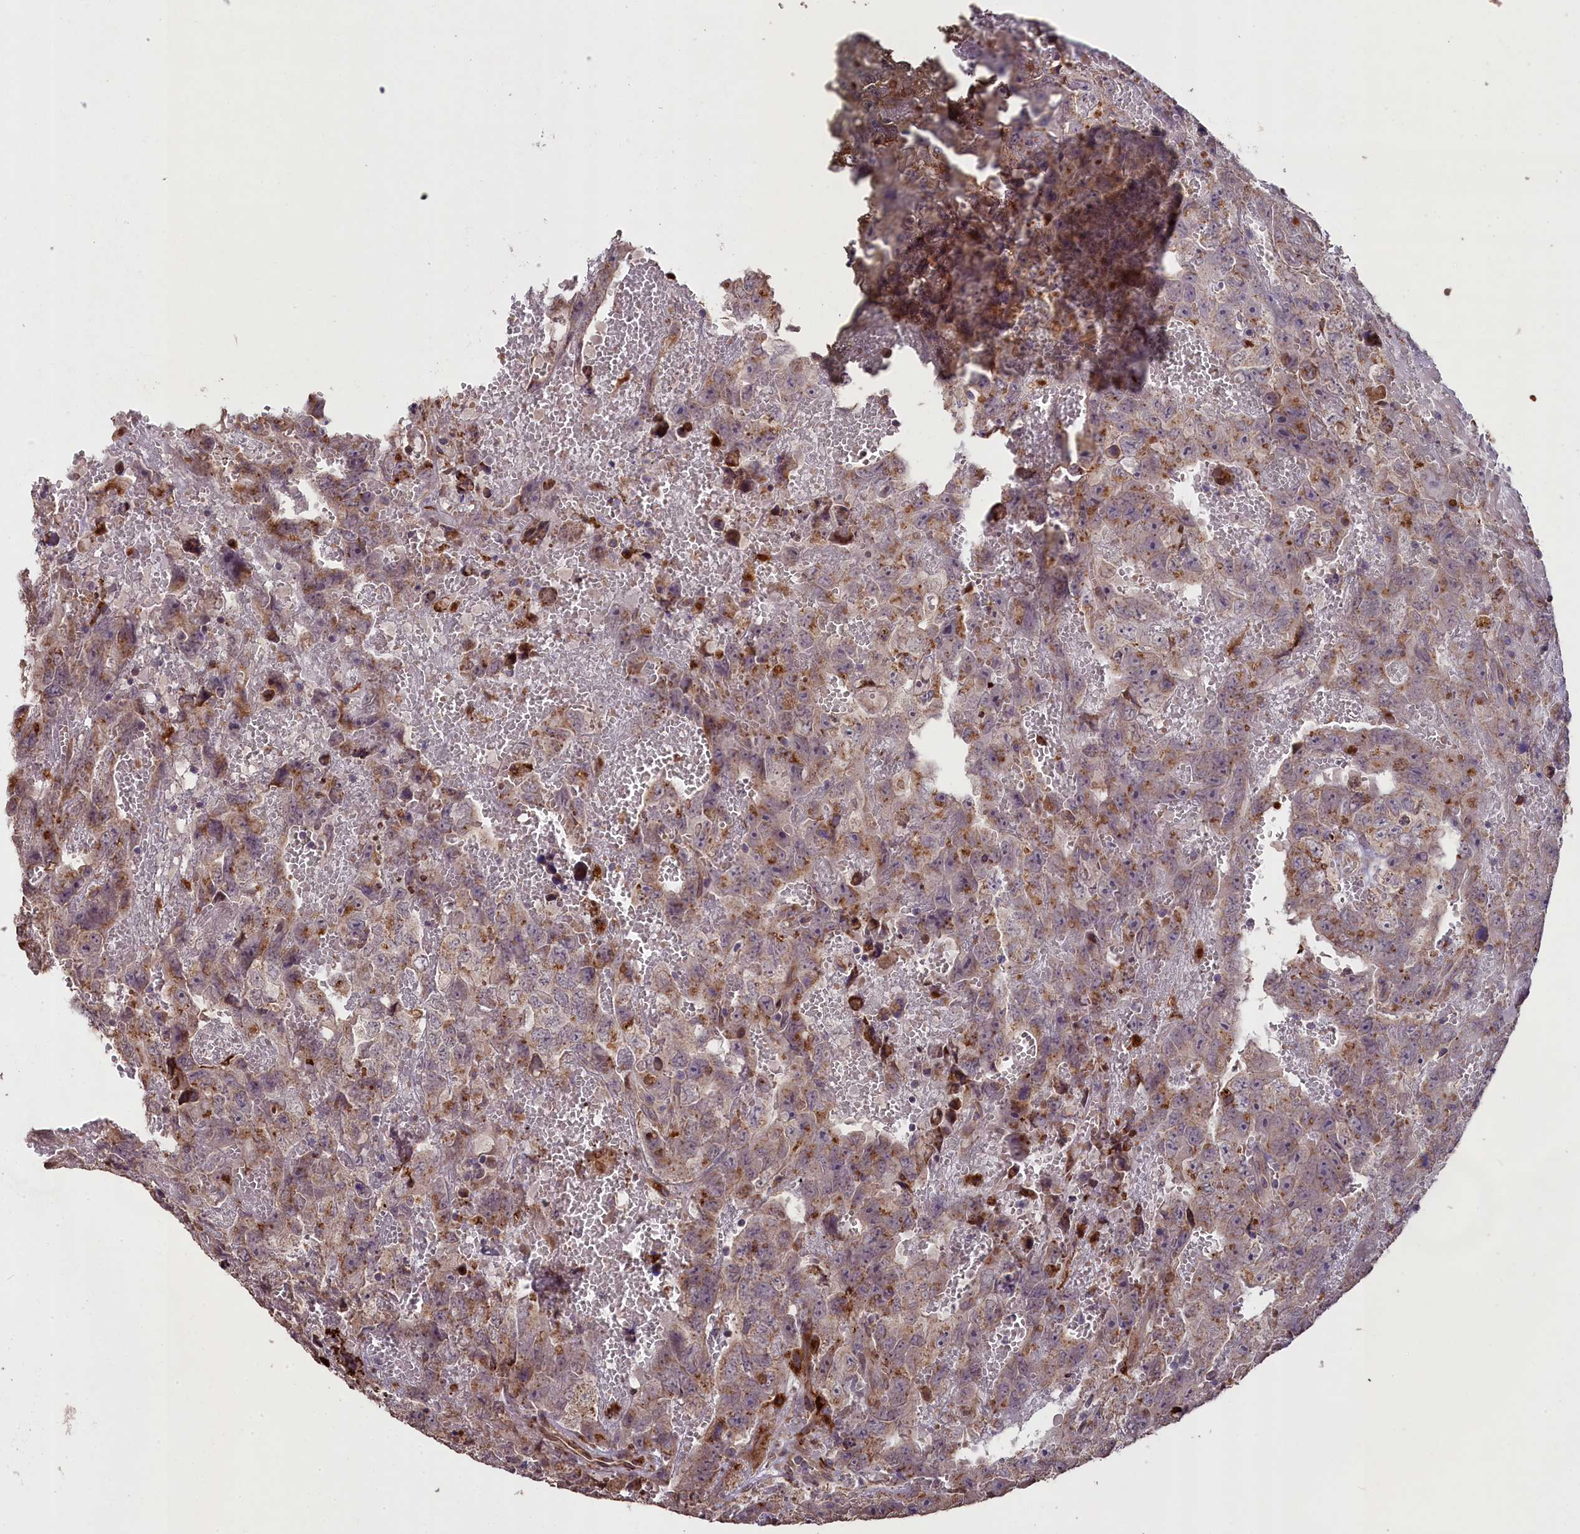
{"staining": {"intensity": "moderate", "quantity": "<25%", "location": "cytoplasmic/membranous"}, "tissue": "testis cancer", "cell_type": "Tumor cells", "image_type": "cancer", "snomed": [{"axis": "morphology", "description": "Carcinoma, Embryonal, NOS"}, {"axis": "topography", "description": "Testis"}], "caption": "Immunohistochemistry (DAB (3,3'-diaminobenzidine)) staining of testis cancer shows moderate cytoplasmic/membranous protein staining in about <25% of tumor cells. The staining was performed using DAB, with brown indicating positive protein expression. Nuclei are stained blue with hematoxylin.", "gene": "SLC38A7", "patient": {"sex": "male", "age": 45}}